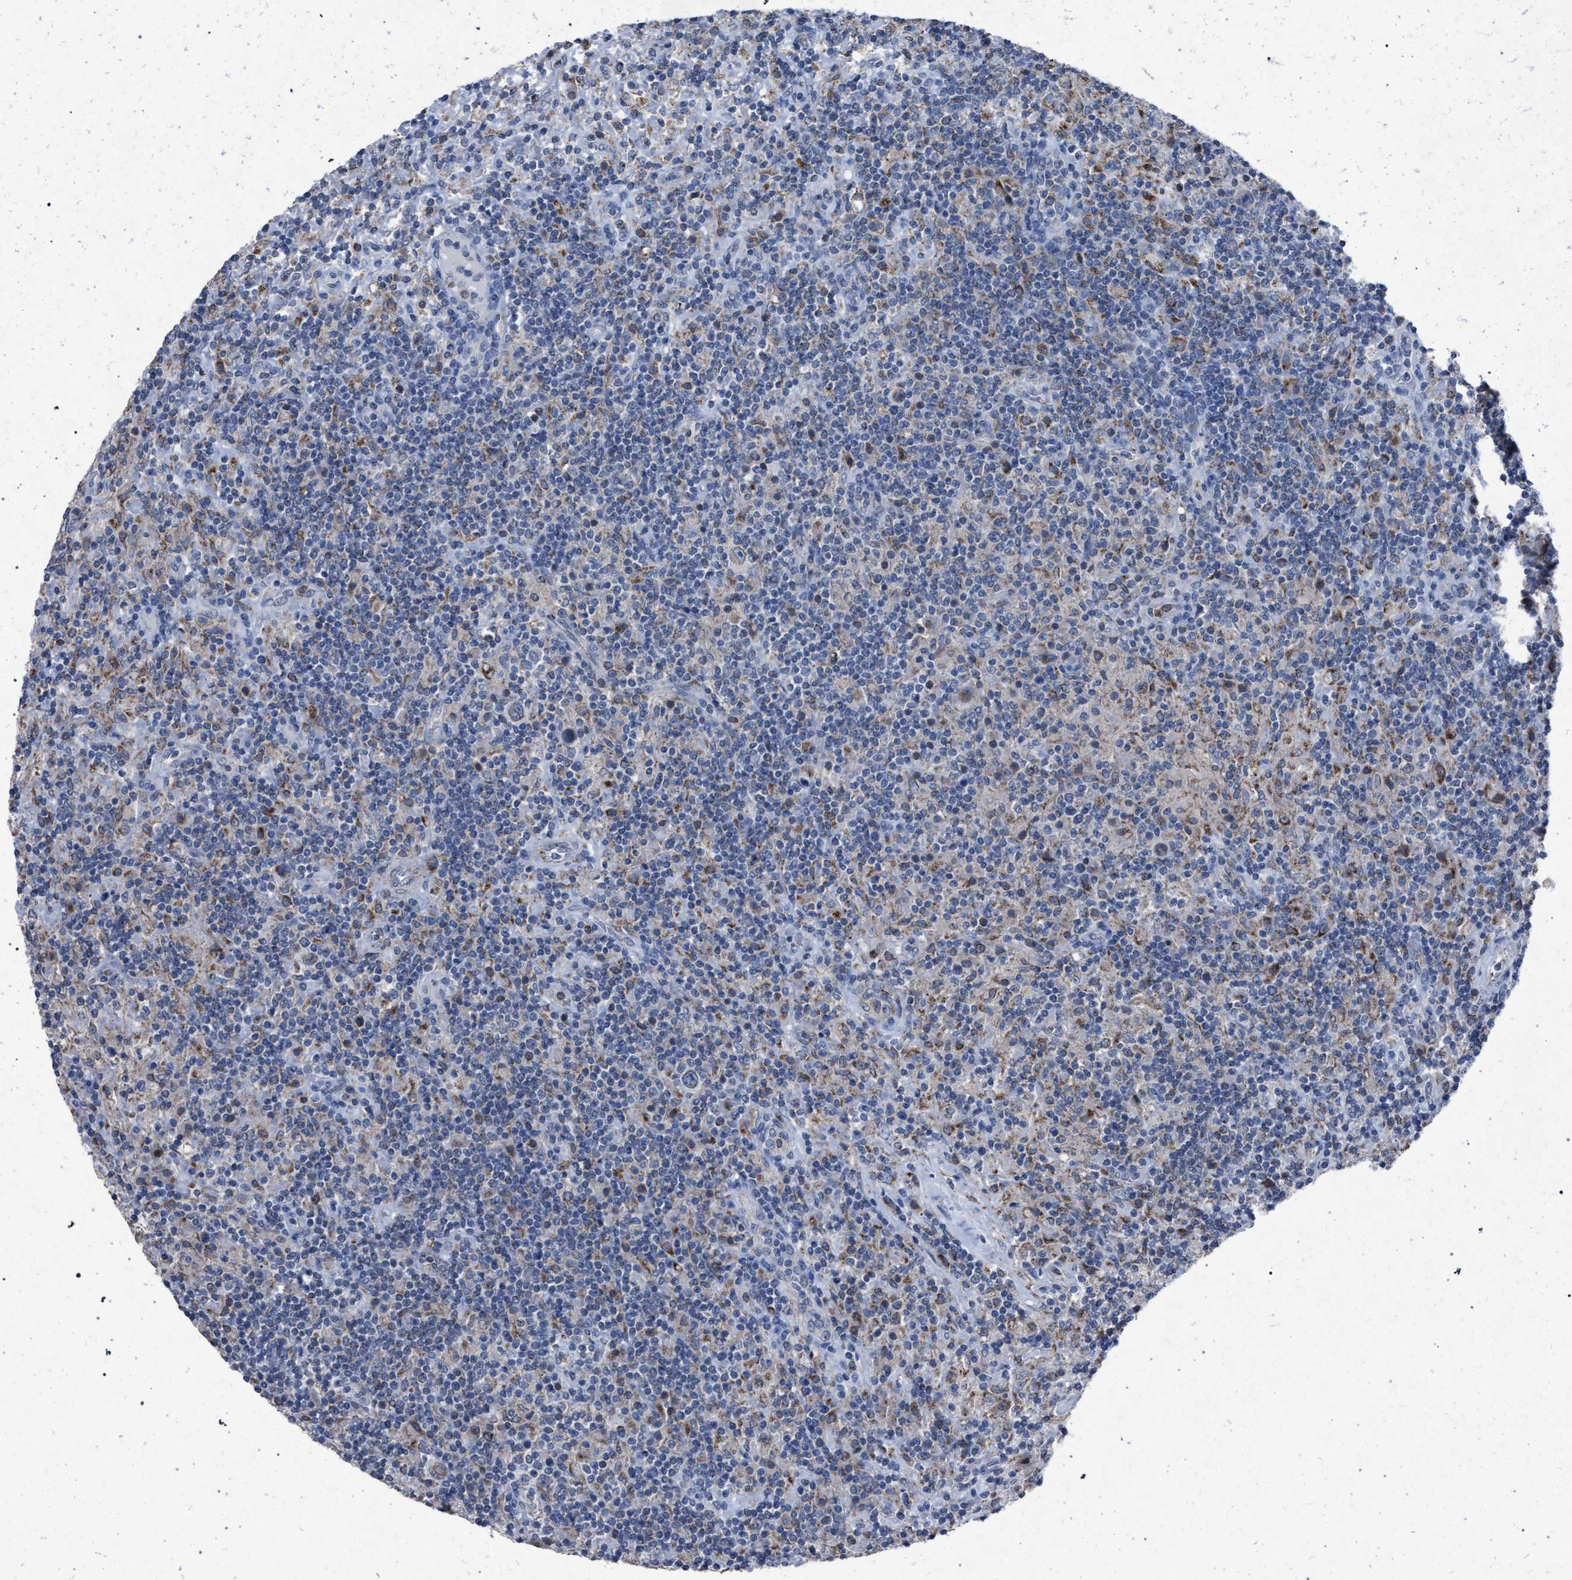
{"staining": {"intensity": "weak", "quantity": "<25%", "location": "cytoplasmic/membranous"}, "tissue": "lymphoma", "cell_type": "Tumor cells", "image_type": "cancer", "snomed": [{"axis": "morphology", "description": "Hodgkin's disease, NOS"}, {"axis": "topography", "description": "Lymph node"}], "caption": "IHC photomicrograph of lymphoma stained for a protein (brown), which exhibits no expression in tumor cells.", "gene": "HSD17B4", "patient": {"sex": "male", "age": 70}}